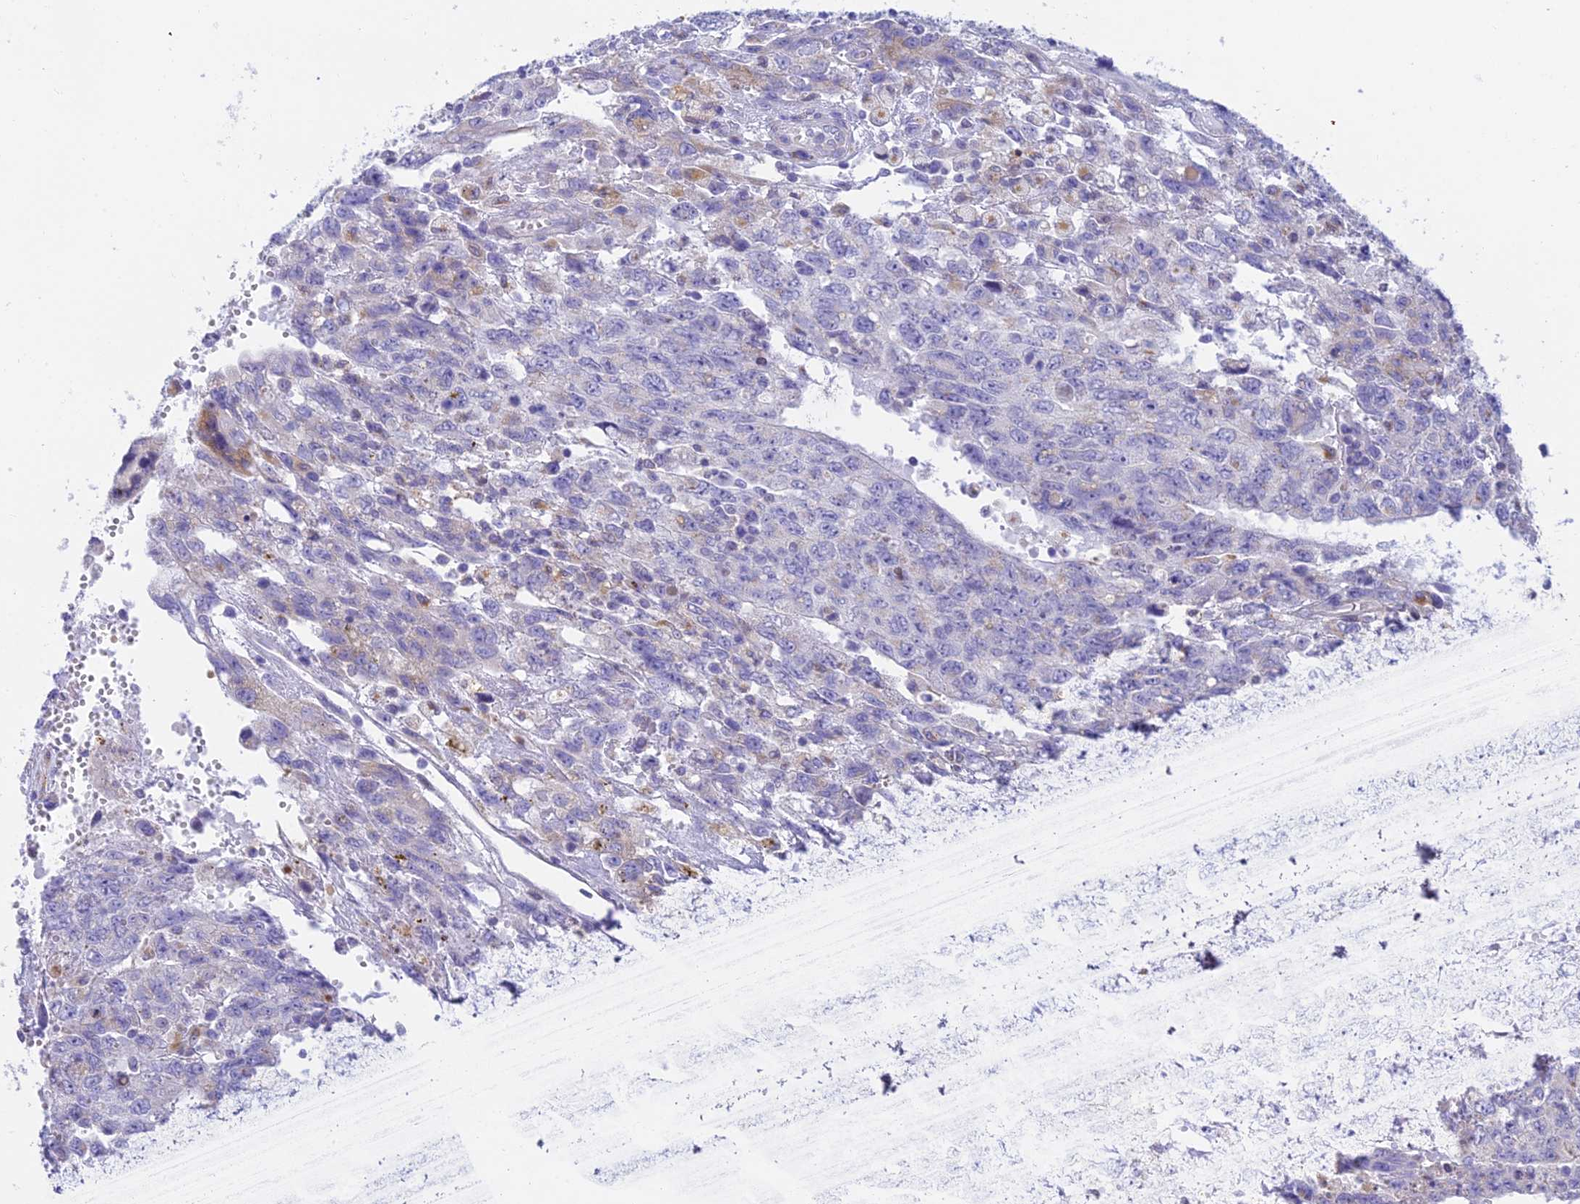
{"staining": {"intensity": "negative", "quantity": "none", "location": "none"}, "tissue": "testis cancer", "cell_type": "Tumor cells", "image_type": "cancer", "snomed": [{"axis": "morphology", "description": "Carcinoma, Embryonal, NOS"}, {"axis": "topography", "description": "Testis"}], "caption": "Immunohistochemistry histopathology image of human testis embryonal carcinoma stained for a protein (brown), which reveals no expression in tumor cells.", "gene": "CLCN7", "patient": {"sex": "male", "age": 34}}